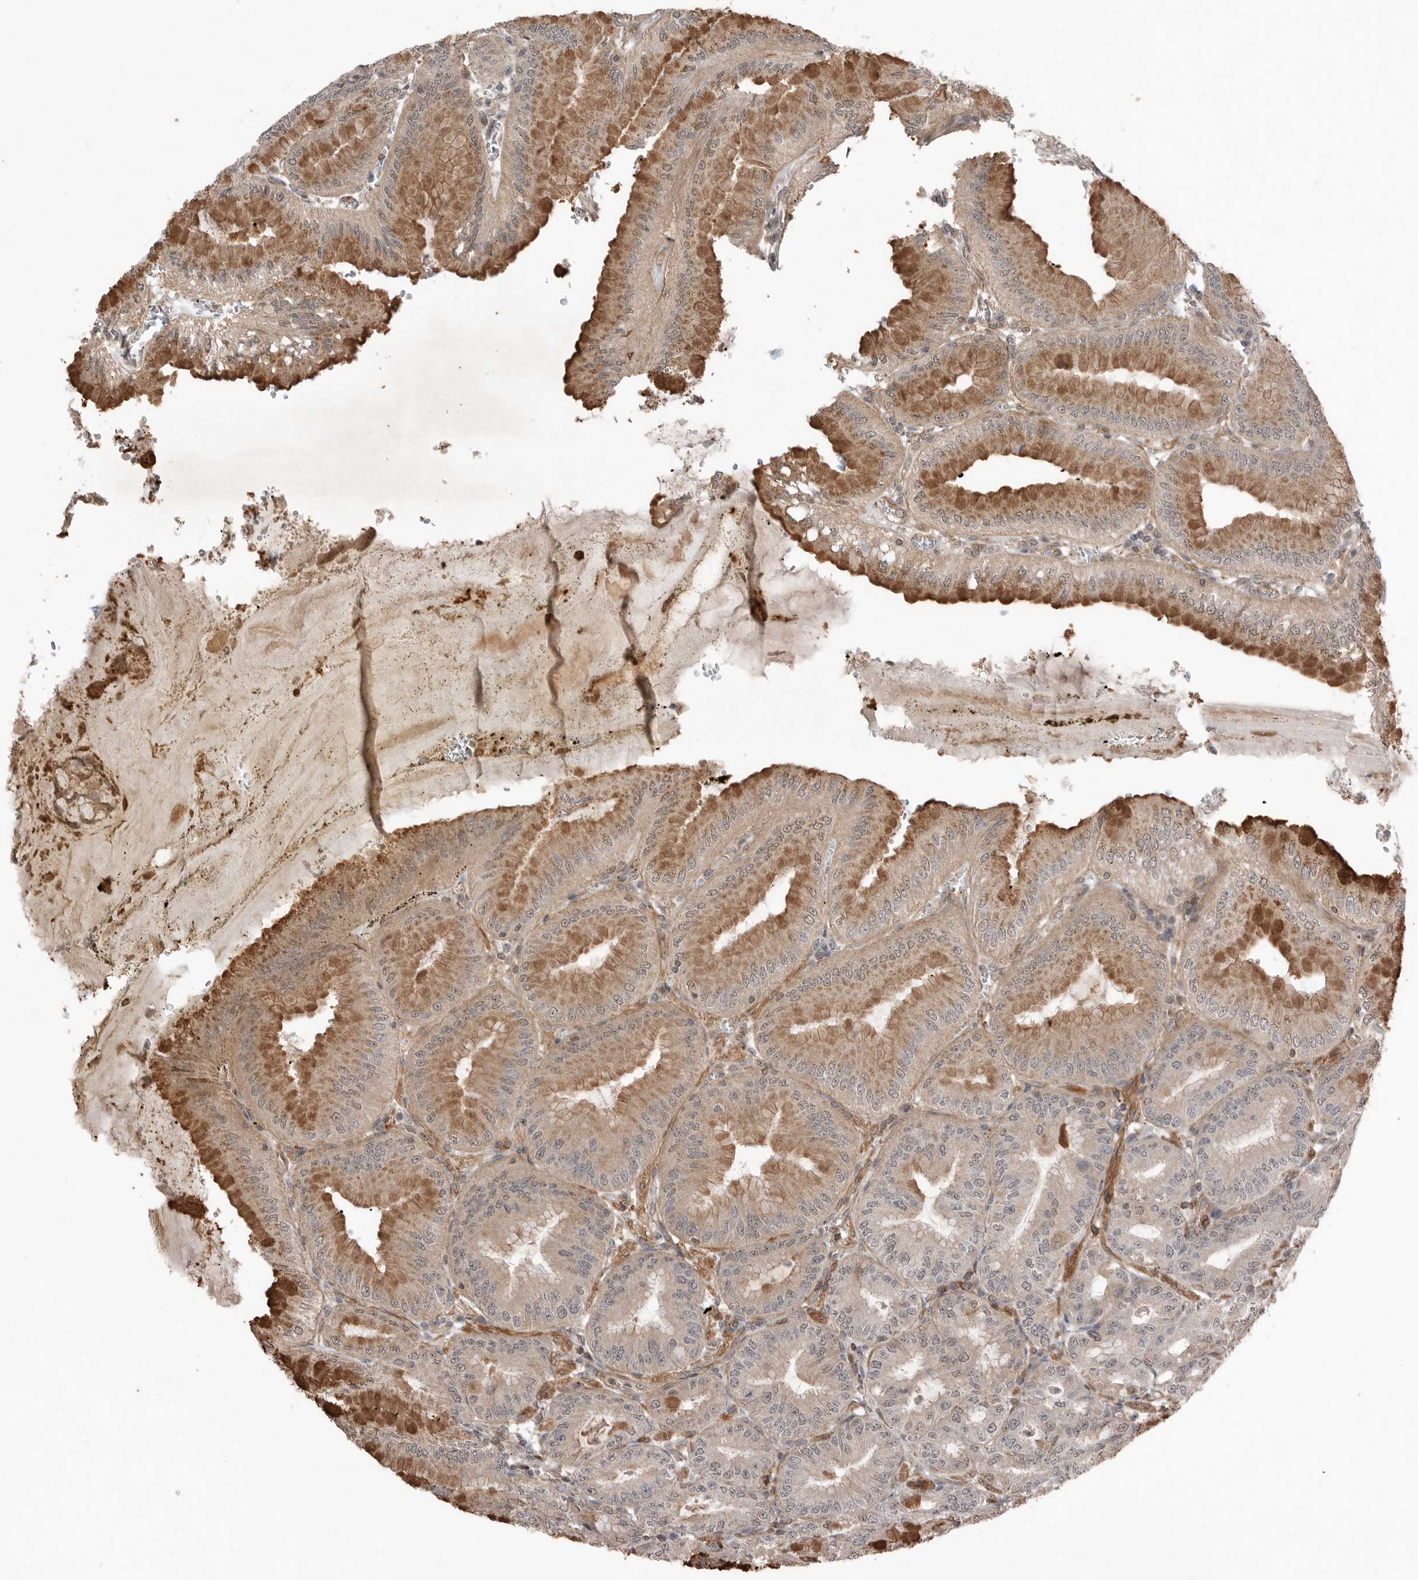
{"staining": {"intensity": "moderate", "quantity": ">75%", "location": "cytoplasmic/membranous"}, "tissue": "stomach", "cell_type": "Glandular cells", "image_type": "normal", "snomed": [{"axis": "morphology", "description": "Normal tissue, NOS"}, {"axis": "topography", "description": "Stomach, lower"}], "caption": "Stomach stained with DAB (3,3'-diaminobenzidine) immunohistochemistry shows medium levels of moderate cytoplasmic/membranous expression in about >75% of glandular cells. (Brightfield microscopy of DAB IHC at high magnification).", "gene": "PEAK1", "patient": {"sex": "male", "age": 71}}